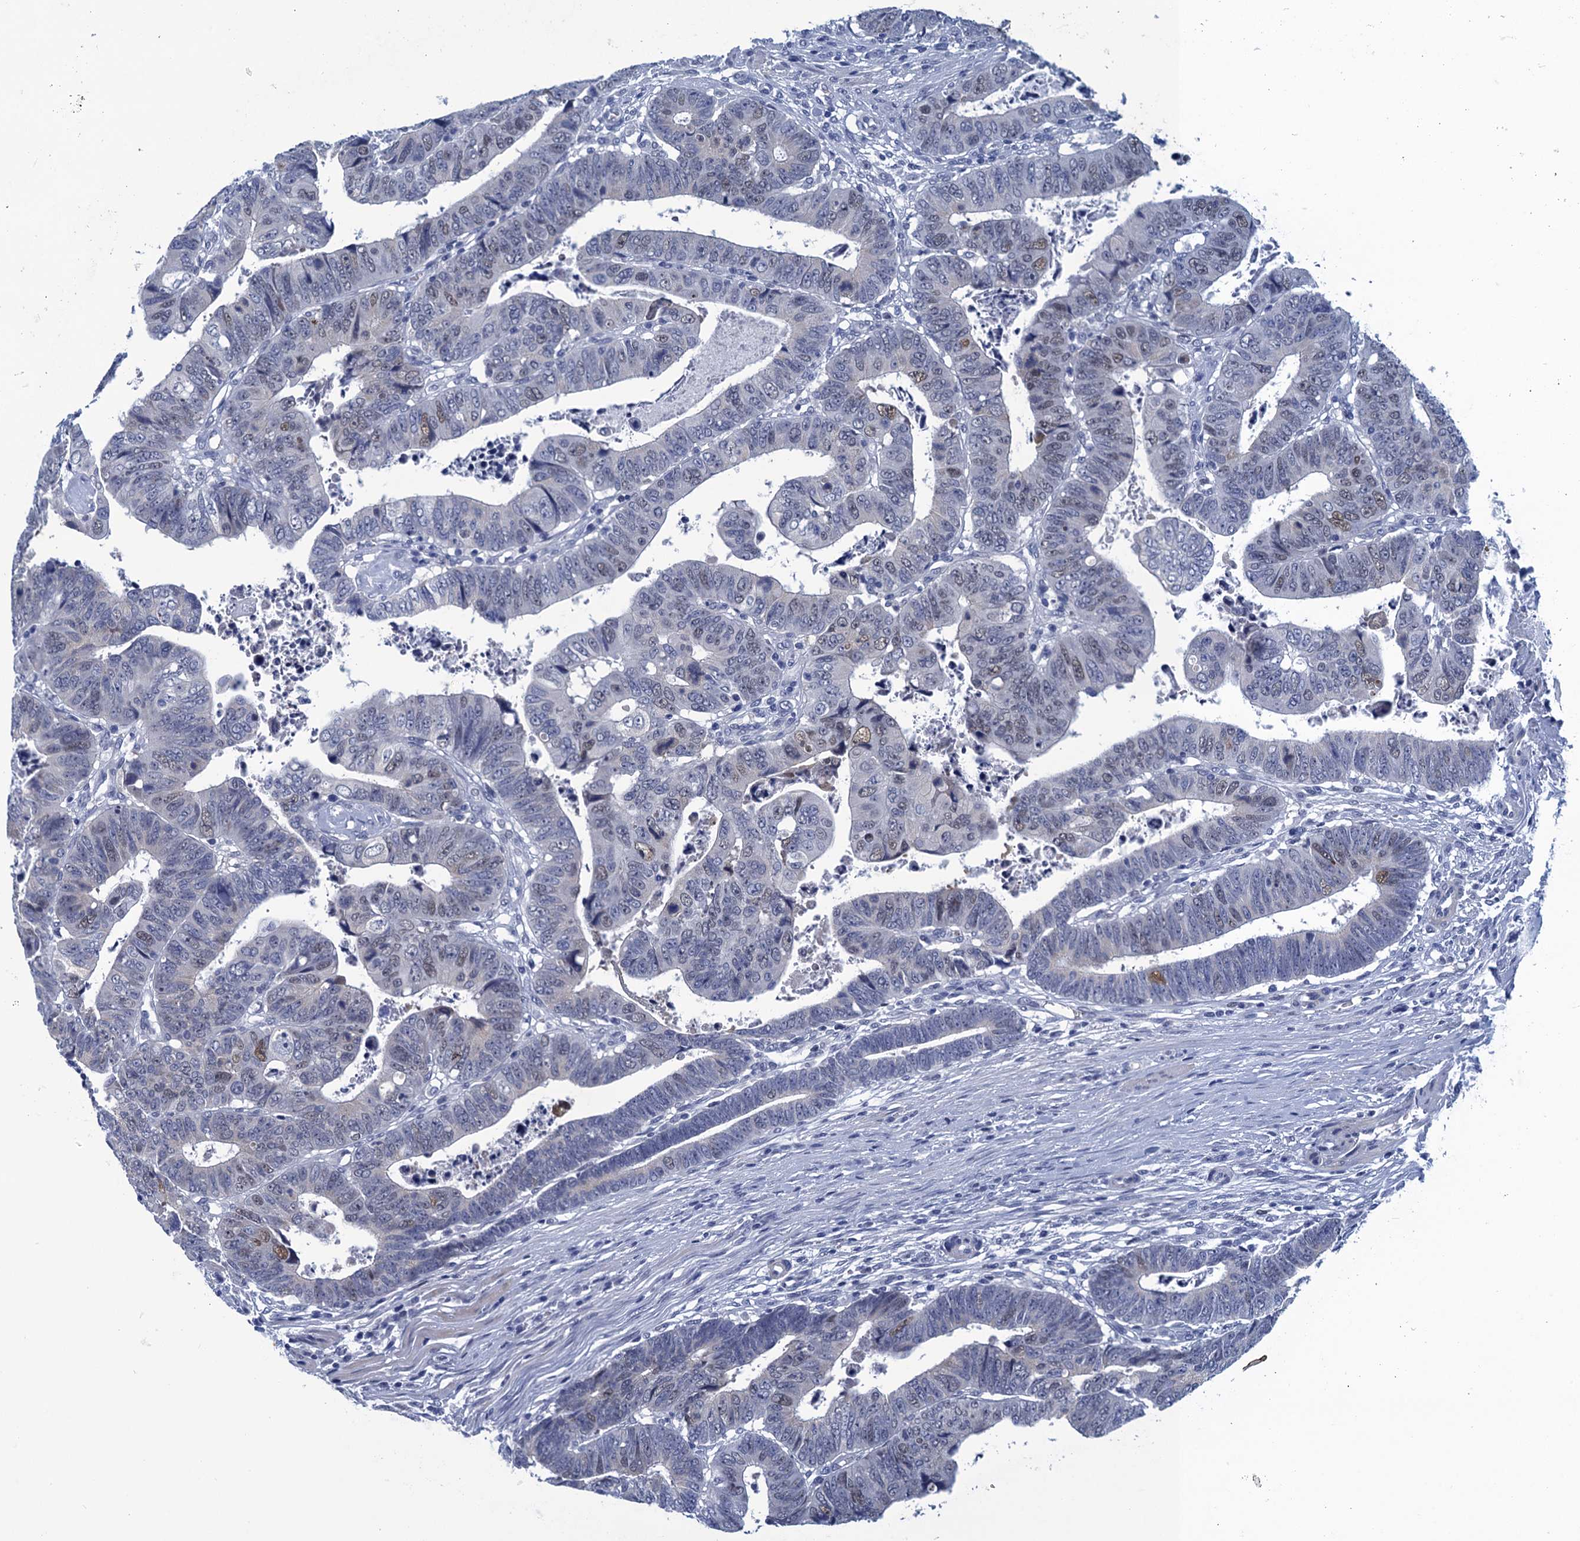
{"staining": {"intensity": "weak", "quantity": "<25%", "location": "nuclear"}, "tissue": "colorectal cancer", "cell_type": "Tumor cells", "image_type": "cancer", "snomed": [{"axis": "morphology", "description": "Normal tissue, NOS"}, {"axis": "morphology", "description": "Adenocarcinoma, NOS"}, {"axis": "topography", "description": "Rectum"}], "caption": "DAB immunohistochemical staining of colorectal cancer displays no significant expression in tumor cells. (Stains: DAB immunohistochemistry (IHC) with hematoxylin counter stain, Microscopy: brightfield microscopy at high magnification).", "gene": "GINS3", "patient": {"sex": "female", "age": 65}}